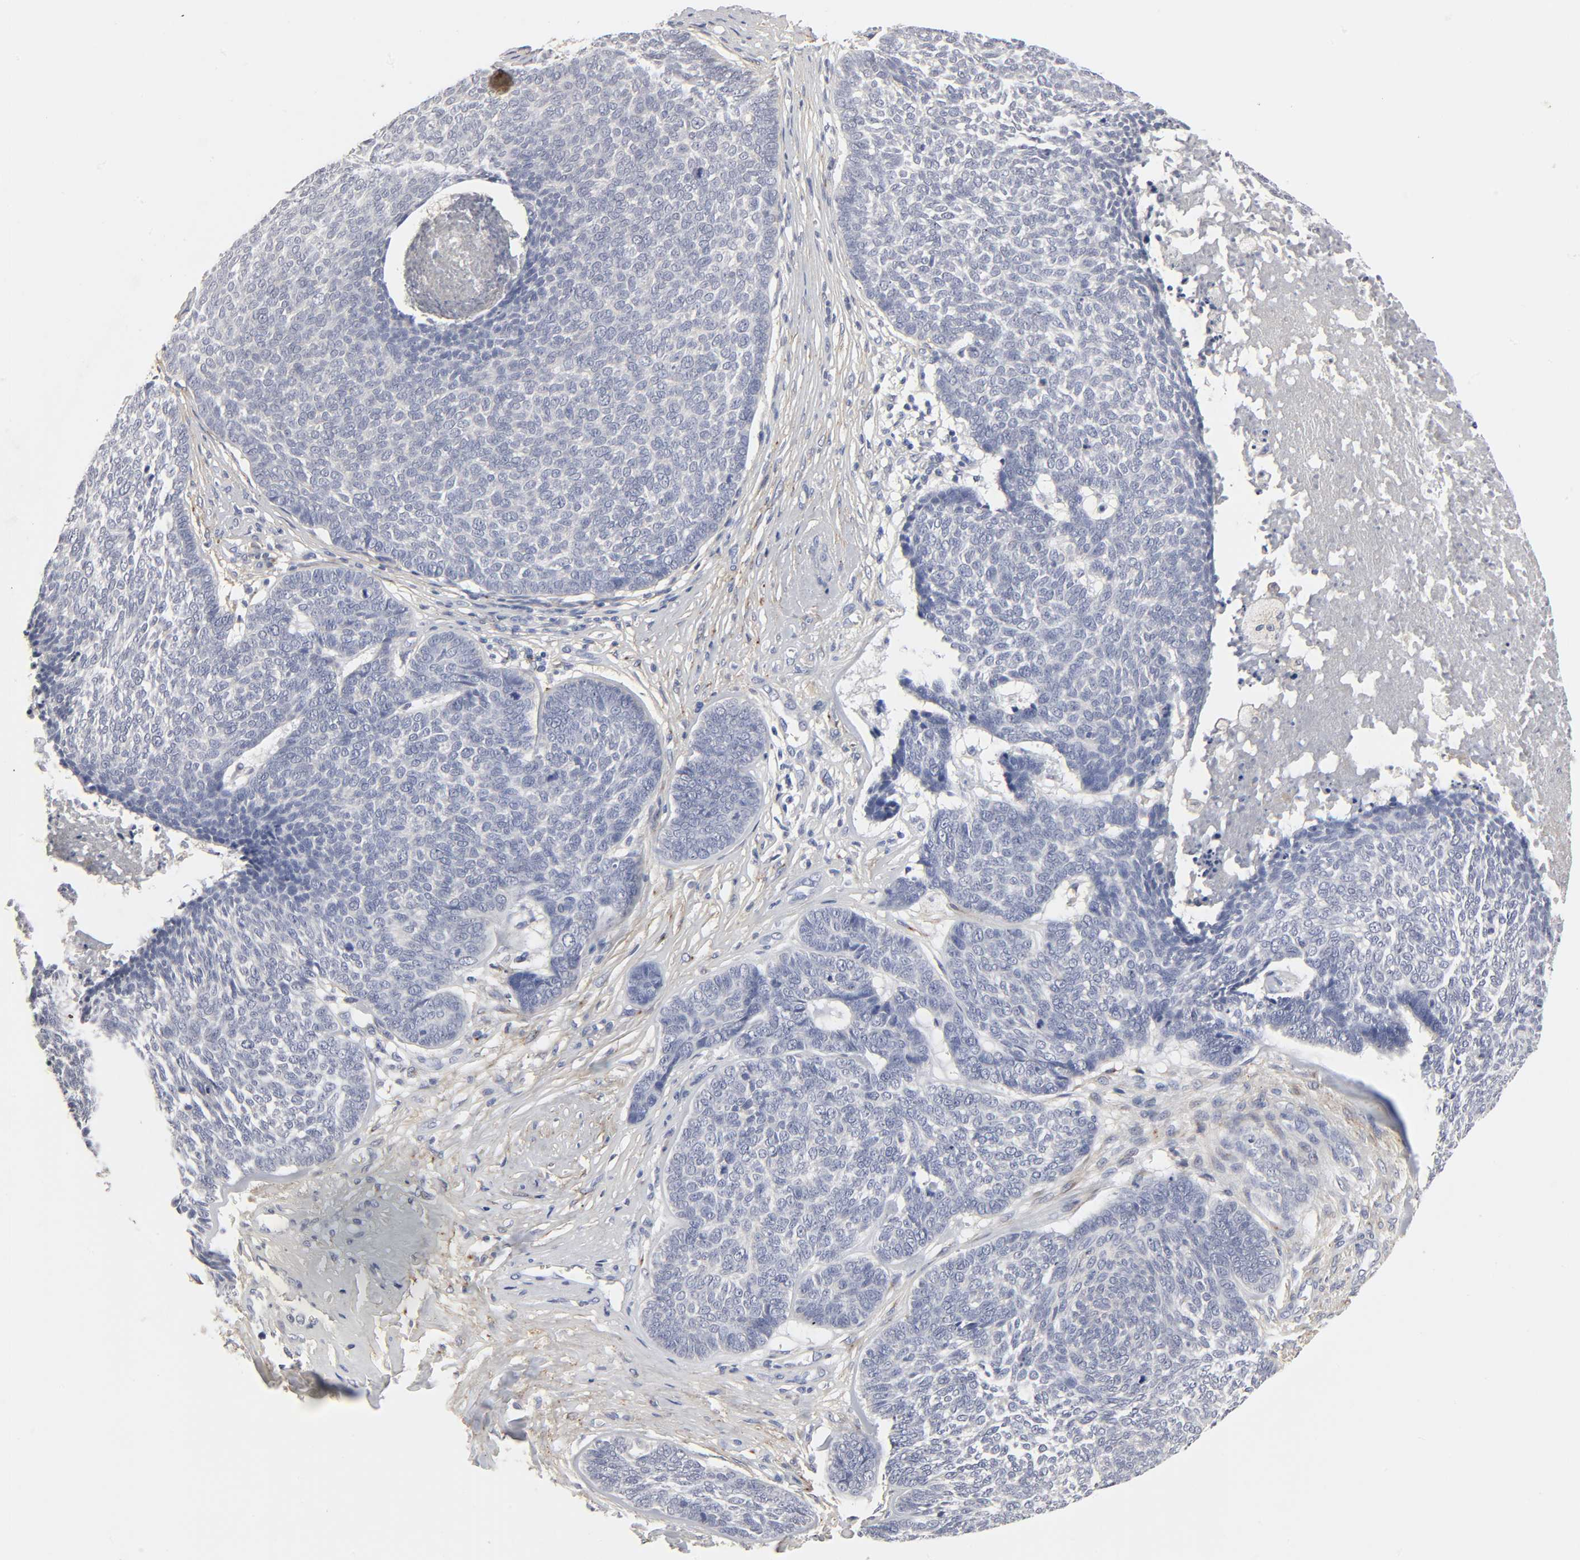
{"staining": {"intensity": "negative", "quantity": "none", "location": "none"}, "tissue": "skin cancer", "cell_type": "Tumor cells", "image_type": "cancer", "snomed": [{"axis": "morphology", "description": "Basal cell carcinoma"}, {"axis": "topography", "description": "Skin"}], "caption": "There is no significant positivity in tumor cells of skin cancer. (DAB (3,3'-diaminobenzidine) immunohistochemistry (IHC) with hematoxylin counter stain).", "gene": "LRP1", "patient": {"sex": "male", "age": 84}}